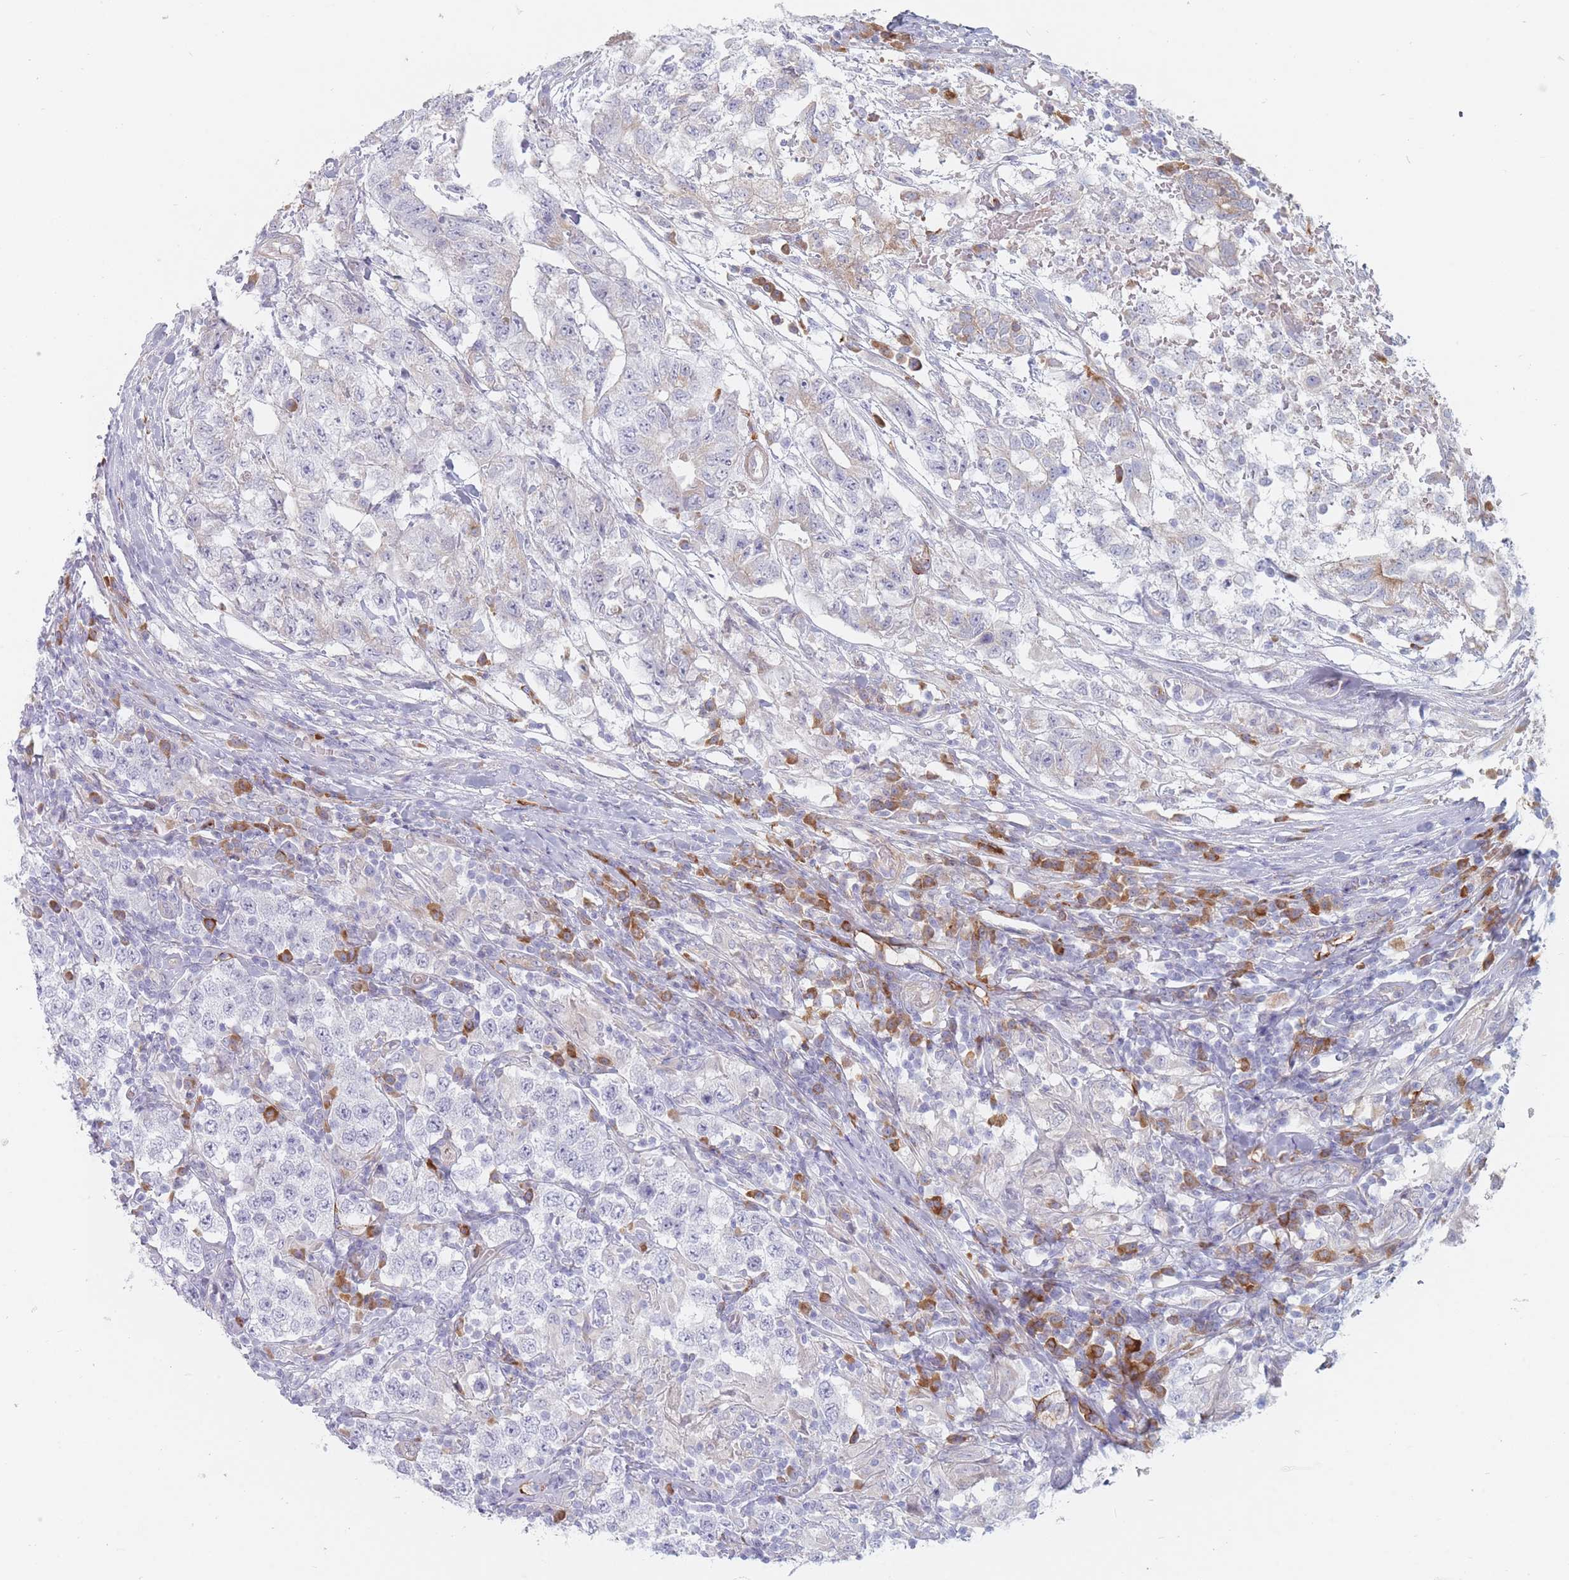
{"staining": {"intensity": "negative", "quantity": "none", "location": "none"}, "tissue": "testis cancer", "cell_type": "Tumor cells", "image_type": "cancer", "snomed": [{"axis": "morphology", "description": "Seminoma, NOS"}, {"axis": "morphology", "description": "Carcinoma, Embryonal, NOS"}, {"axis": "topography", "description": "Testis"}], "caption": "Testis cancer (embryonal carcinoma) stained for a protein using IHC exhibits no staining tumor cells.", "gene": "ERBIN", "patient": {"sex": "male", "age": 41}}